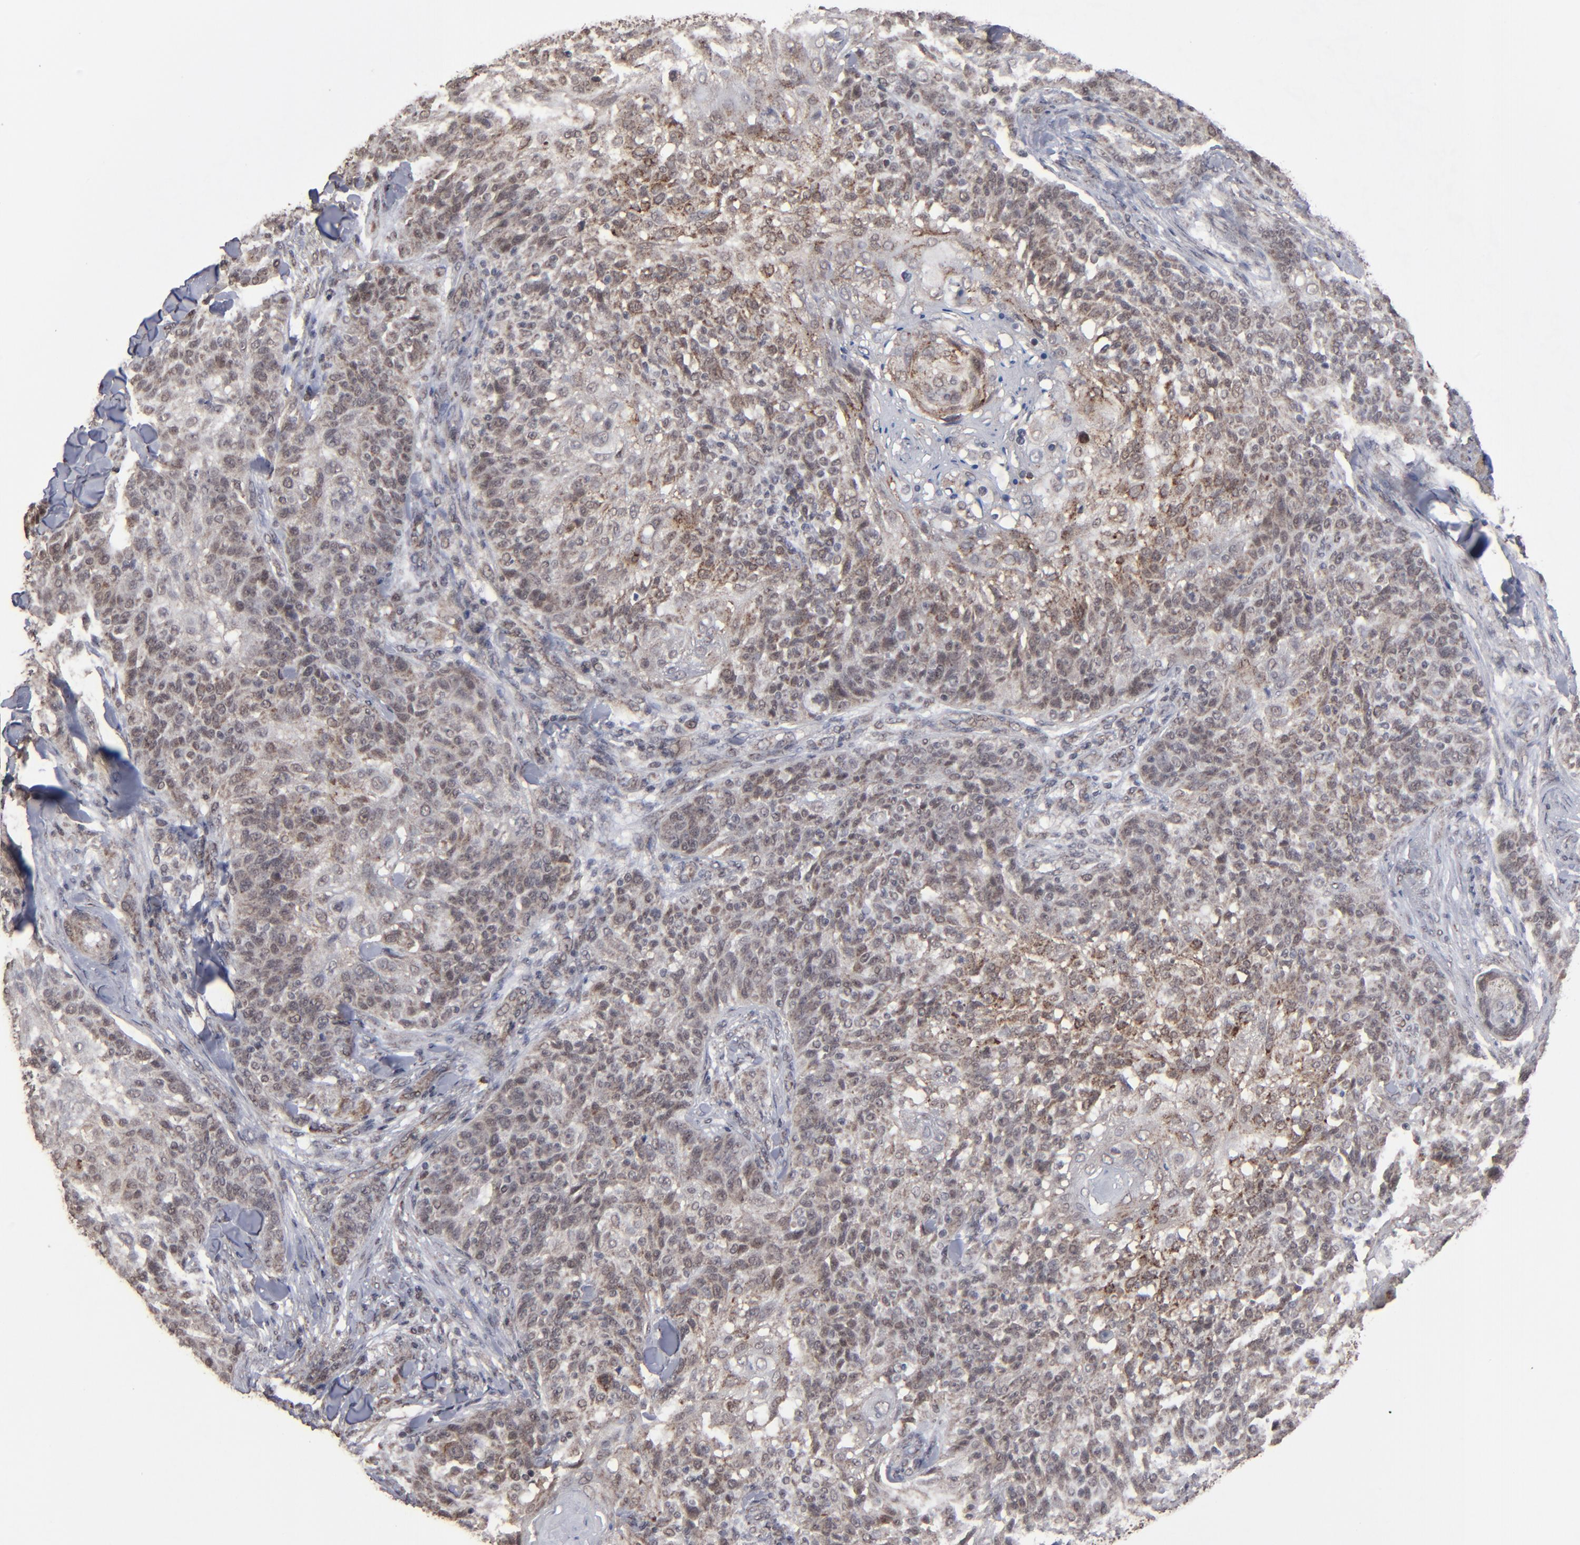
{"staining": {"intensity": "weak", "quantity": ">75%", "location": "cytoplasmic/membranous"}, "tissue": "skin cancer", "cell_type": "Tumor cells", "image_type": "cancer", "snomed": [{"axis": "morphology", "description": "Normal tissue, NOS"}, {"axis": "morphology", "description": "Squamous cell carcinoma, NOS"}, {"axis": "topography", "description": "Skin"}], "caption": "Protein analysis of skin cancer (squamous cell carcinoma) tissue reveals weak cytoplasmic/membranous staining in about >75% of tumor cells. The staining is performed using DAB brown chromogen to label protein expression. The nuclei are counter-stained blue using hematoxylin.", "gene": "BNIP3", "patient": {"sex": "female", "age": 83}}